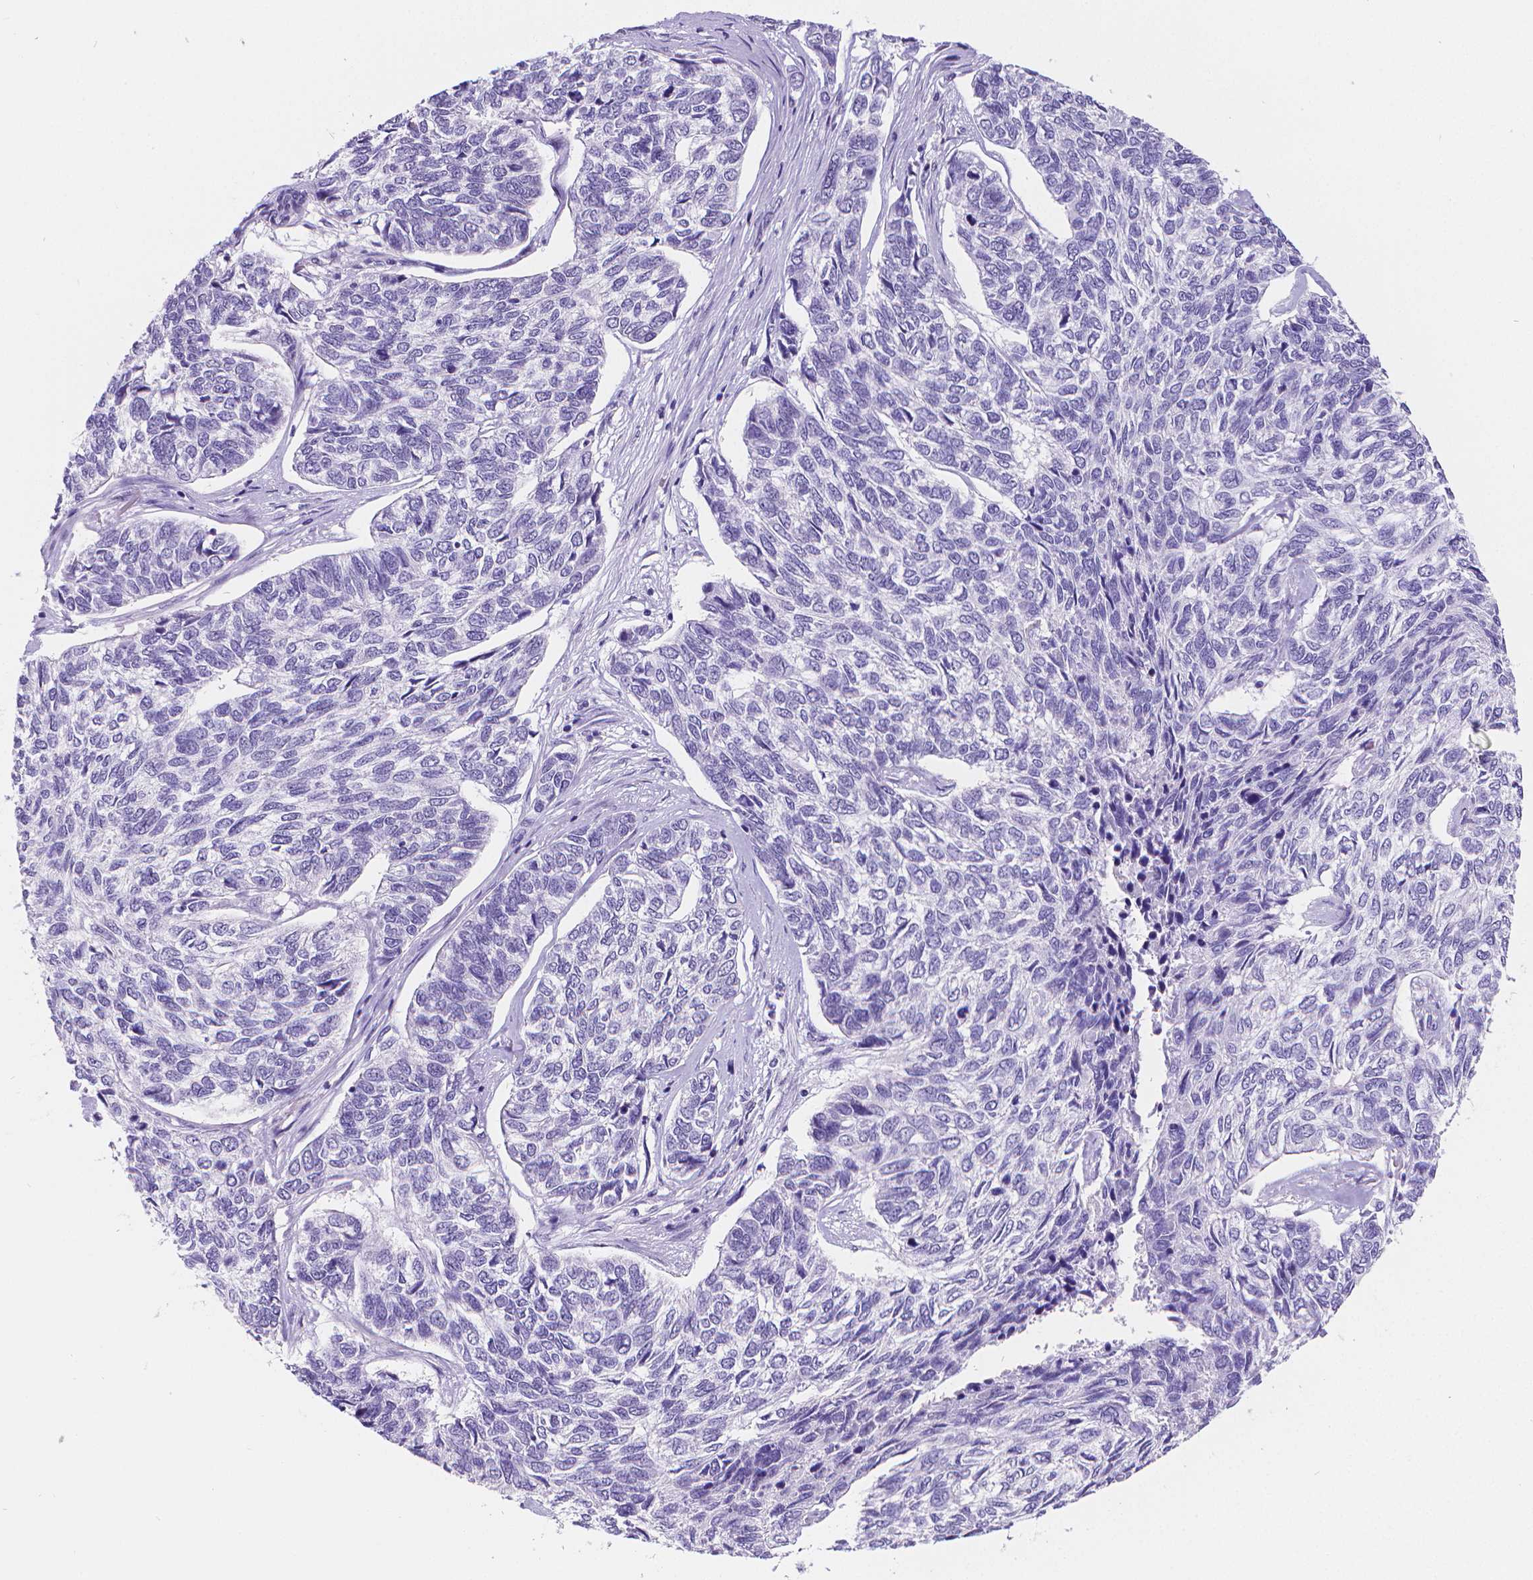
{"staining": {"intensity": "negative", "quantity": "none", "location": "none"}, "tissue": "skin cancer", "cell_type": "Tumor cells", "image_type": "cancer", "snomed": [{"axis": "morphology", "description": "Basal cell carcinoma"}, {"axis": "topography", "description": "Skin"}], "caption": "Immunohistochemistry (IHC) of human skin cancer demonstrates no positivity in tumor cells.", "gene": "MEF2C", "patient": {"sex": "female", "age": 65}}